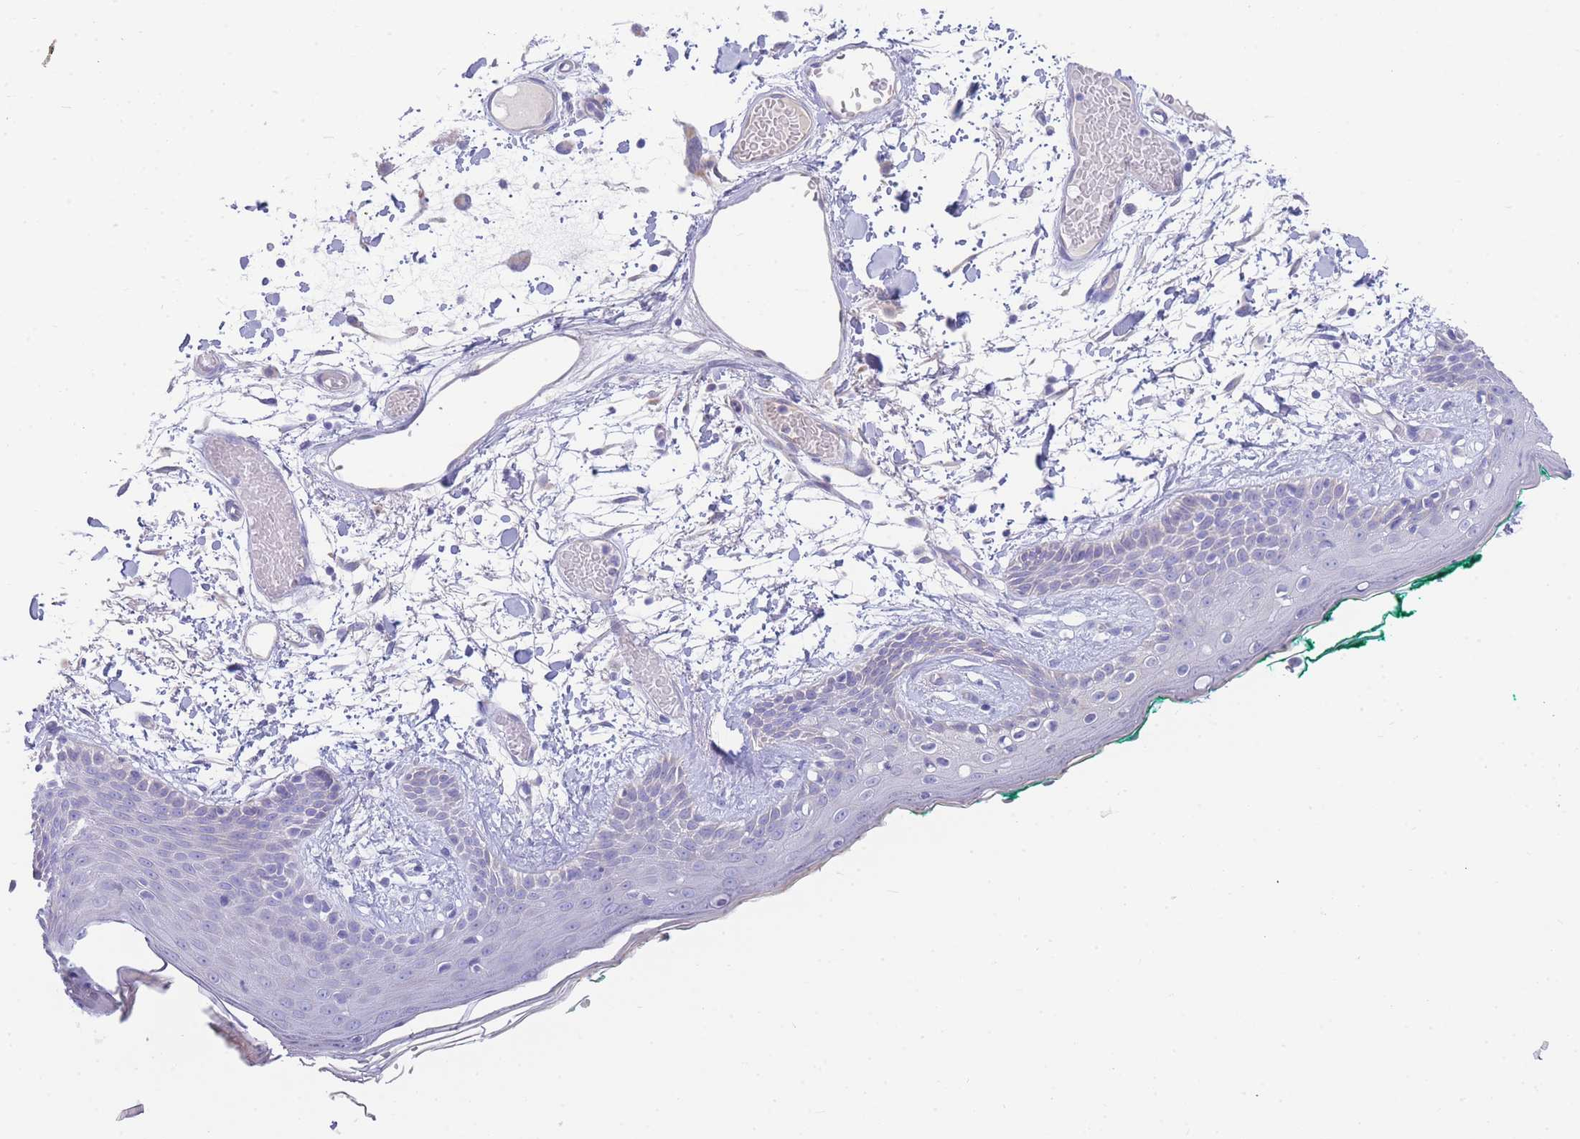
{"staining": {"intensity": "negative", "quantity": "none", "location": "none"}, "tissue": "skin", "cell_type": "Fibroblasts", "image_type": "normal", "snomed": [{"axis": "morphology", "description": "Normal tissue, NOS"}, {"axis": "topography", "description": "Skin"}], "caption": "Immunohistochemistry (IHC) histopathology image of normal skin stained for a protein (brown), which reveals no staining in fibroblasts.", "gene": "LRRC37A2", "patient": {"sex": "male", "age": 79}}